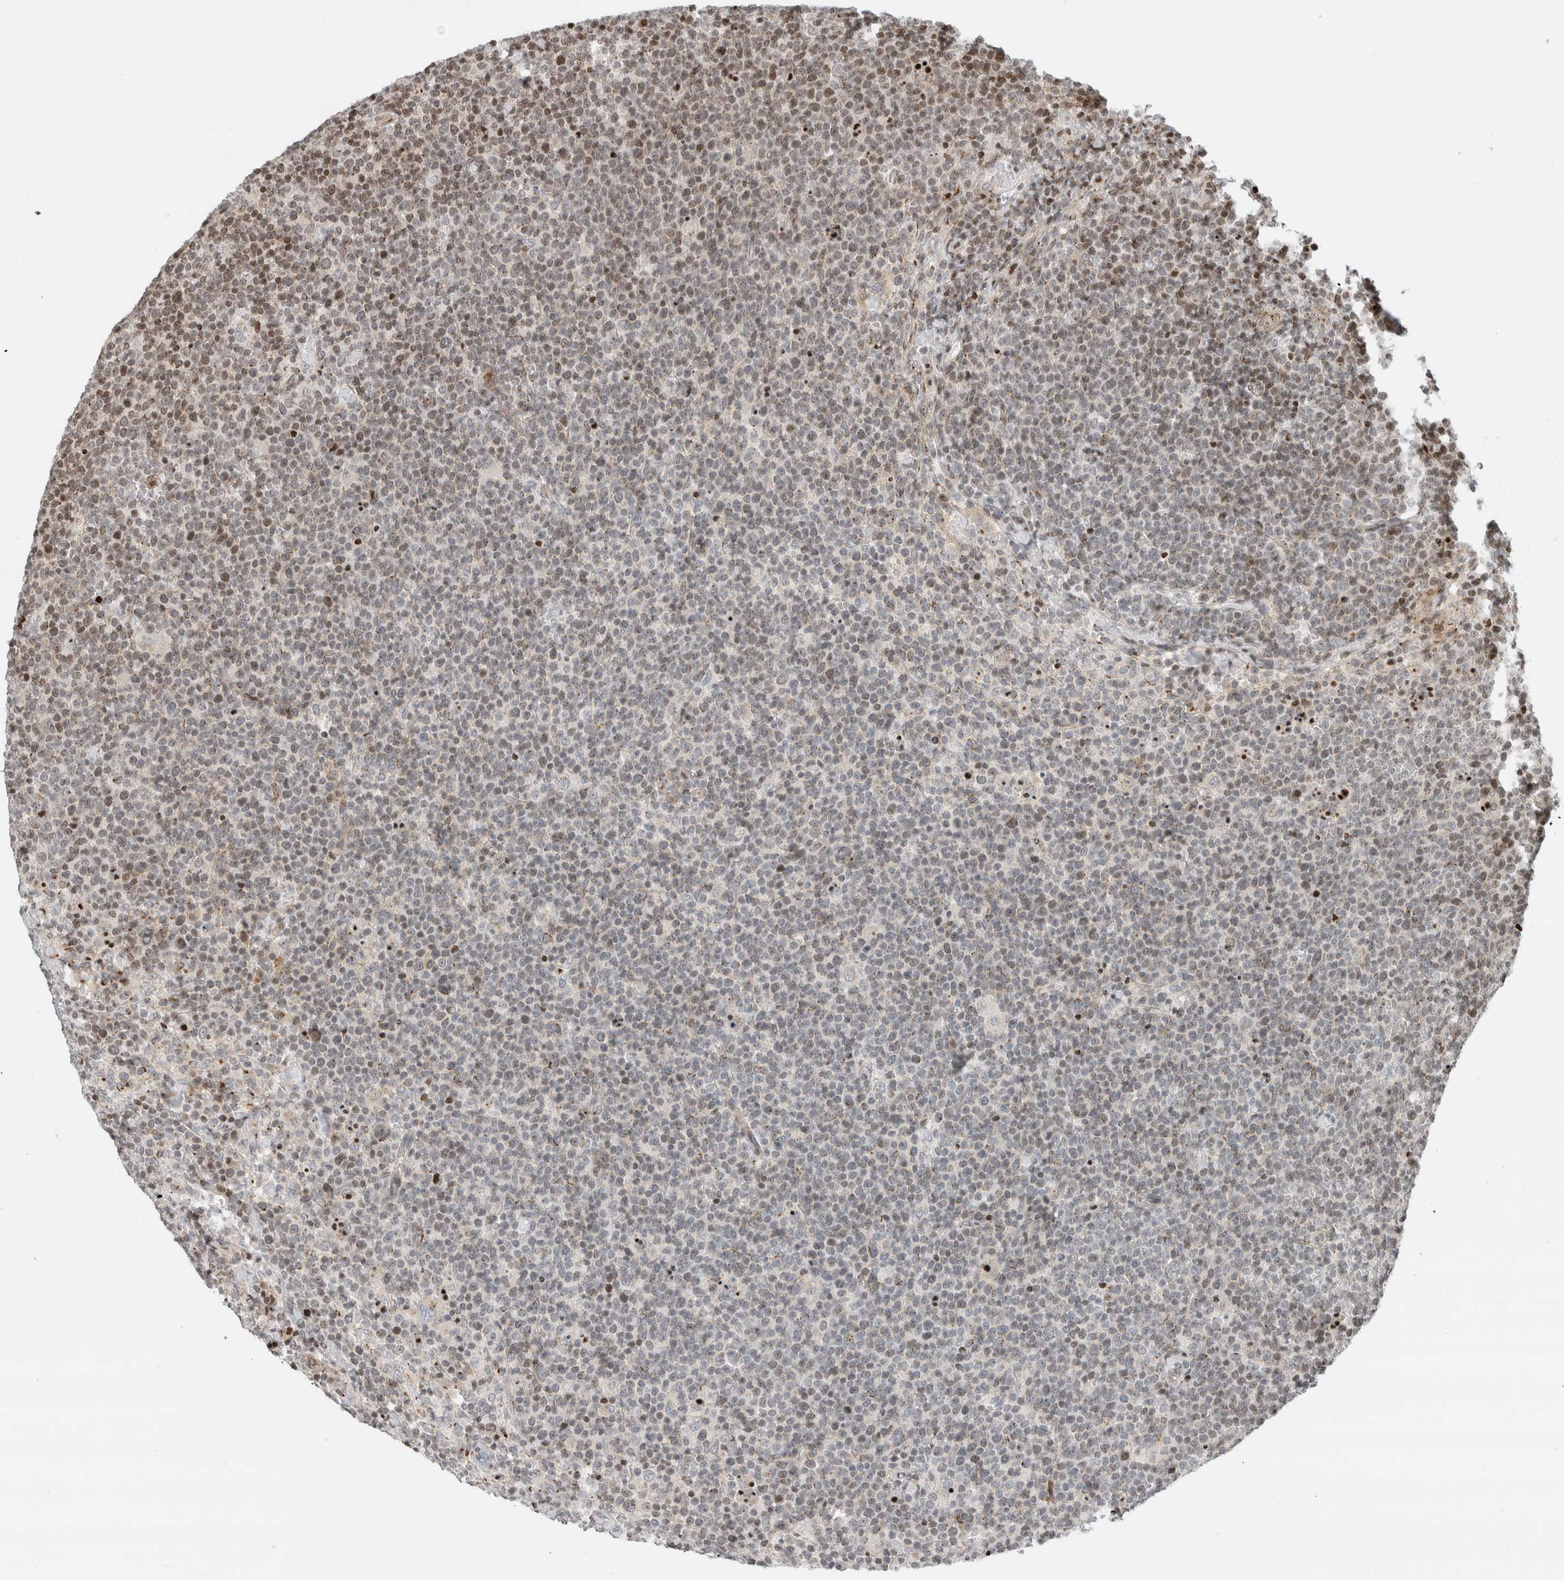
{"staining": {"intensity": "weak", "quantity": "25%-75%", "location": "nuclear"}, "tissue": "lymphoma", "cell_type": "Tumor cells", "image_type": "cancer", "snomed": [{"axis": "morphology", "description": "Malignant lymphoma, non-Hodgkin's type, High grade"}, {"axis": "topography", "description": "Lymph node"}], "caption": "Lymphoma stained with a protein marker shows weak staining in tumor cells.", "gene": "GINS4", "patient": {"sex": "male", "age": 61}}